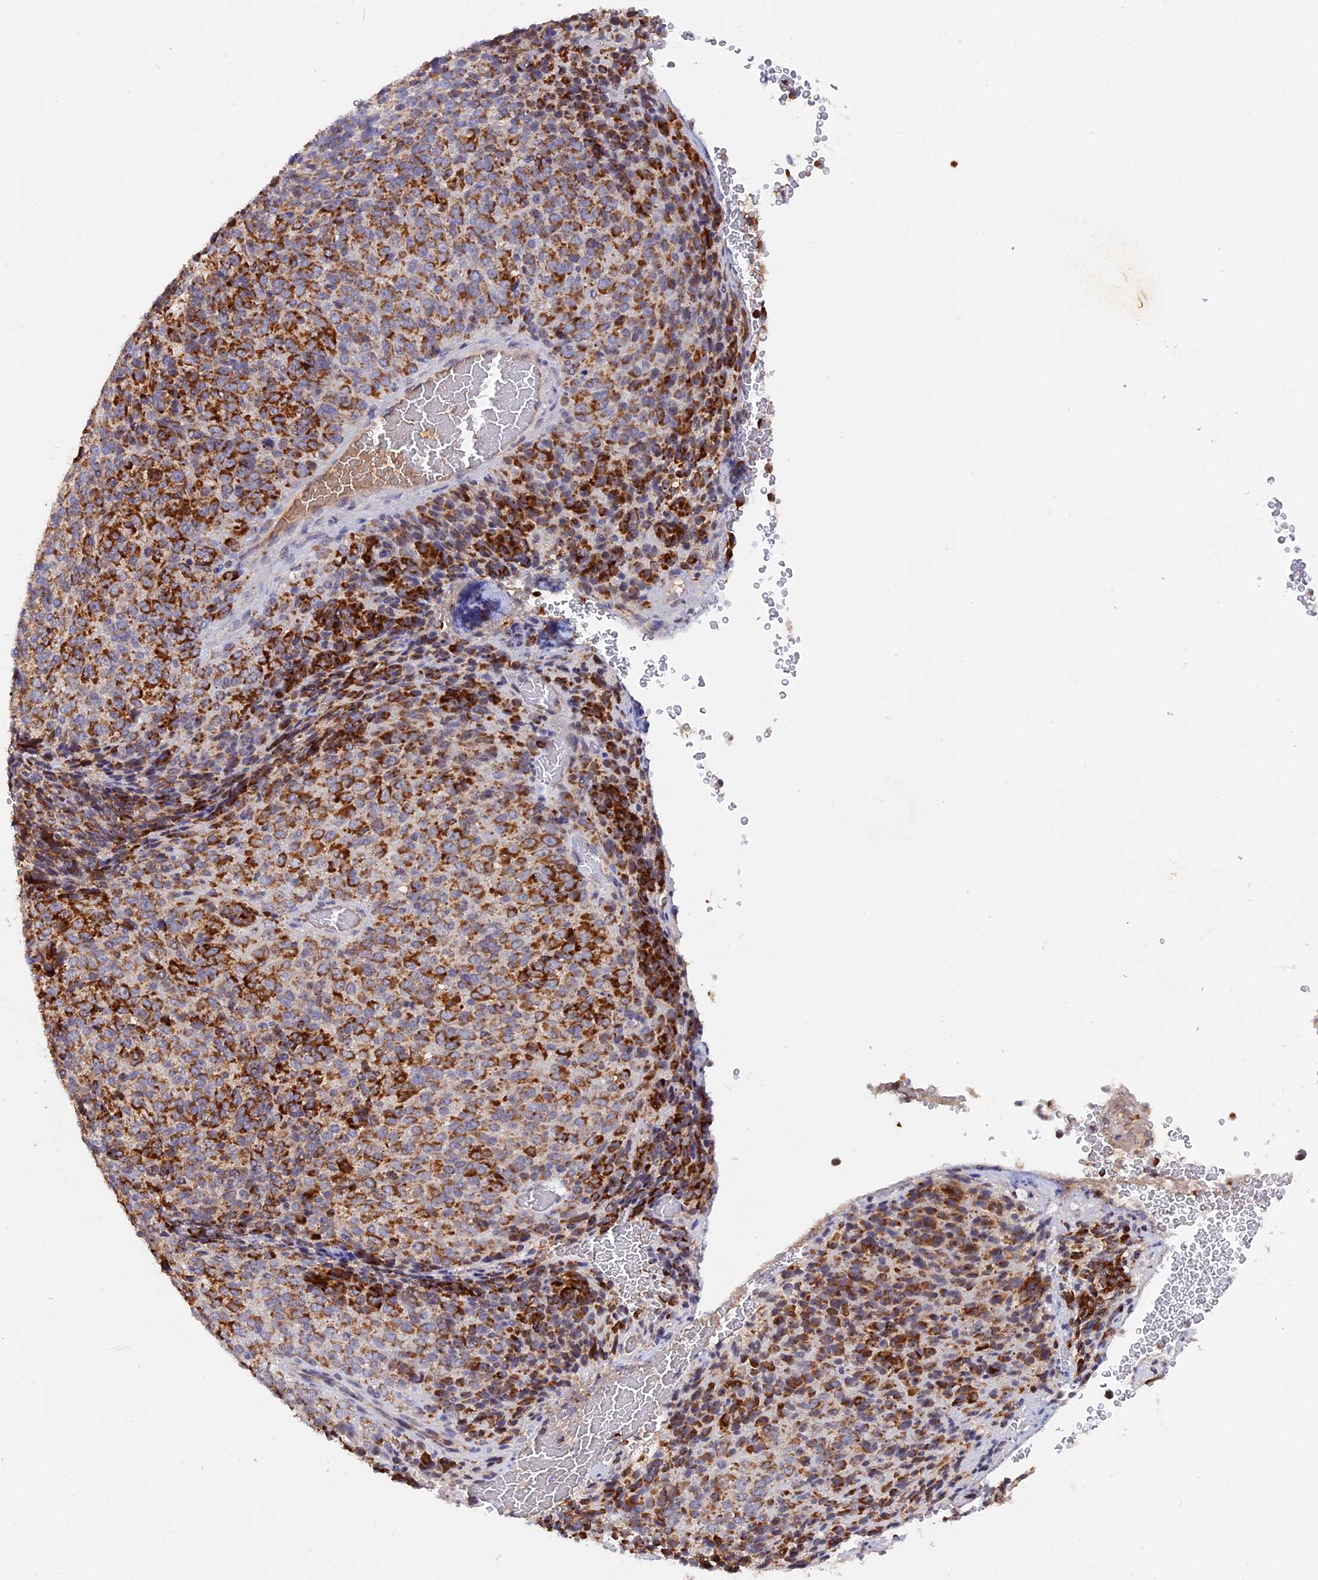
{"staining": {"intensity": "moderate", "quantity": ">75%", "location": "cytoplasmic/membranous"}, "tissue": "melanoma", "cell_type": "Tumor cells", "image_type": "cancer", "snomed": [{"axis": "morphology", "description": "Malignant melanoma, Metastatic site"}, {"axis": "topography", "description": "Brain"}], "caption": "Protein expression analysis of human melanoma reveals moderate cytoplasmic/membranous staining in about >75% of tumor cells.", "gene": "MPV17L", "patient": {"sex": "female", "age": 56}}